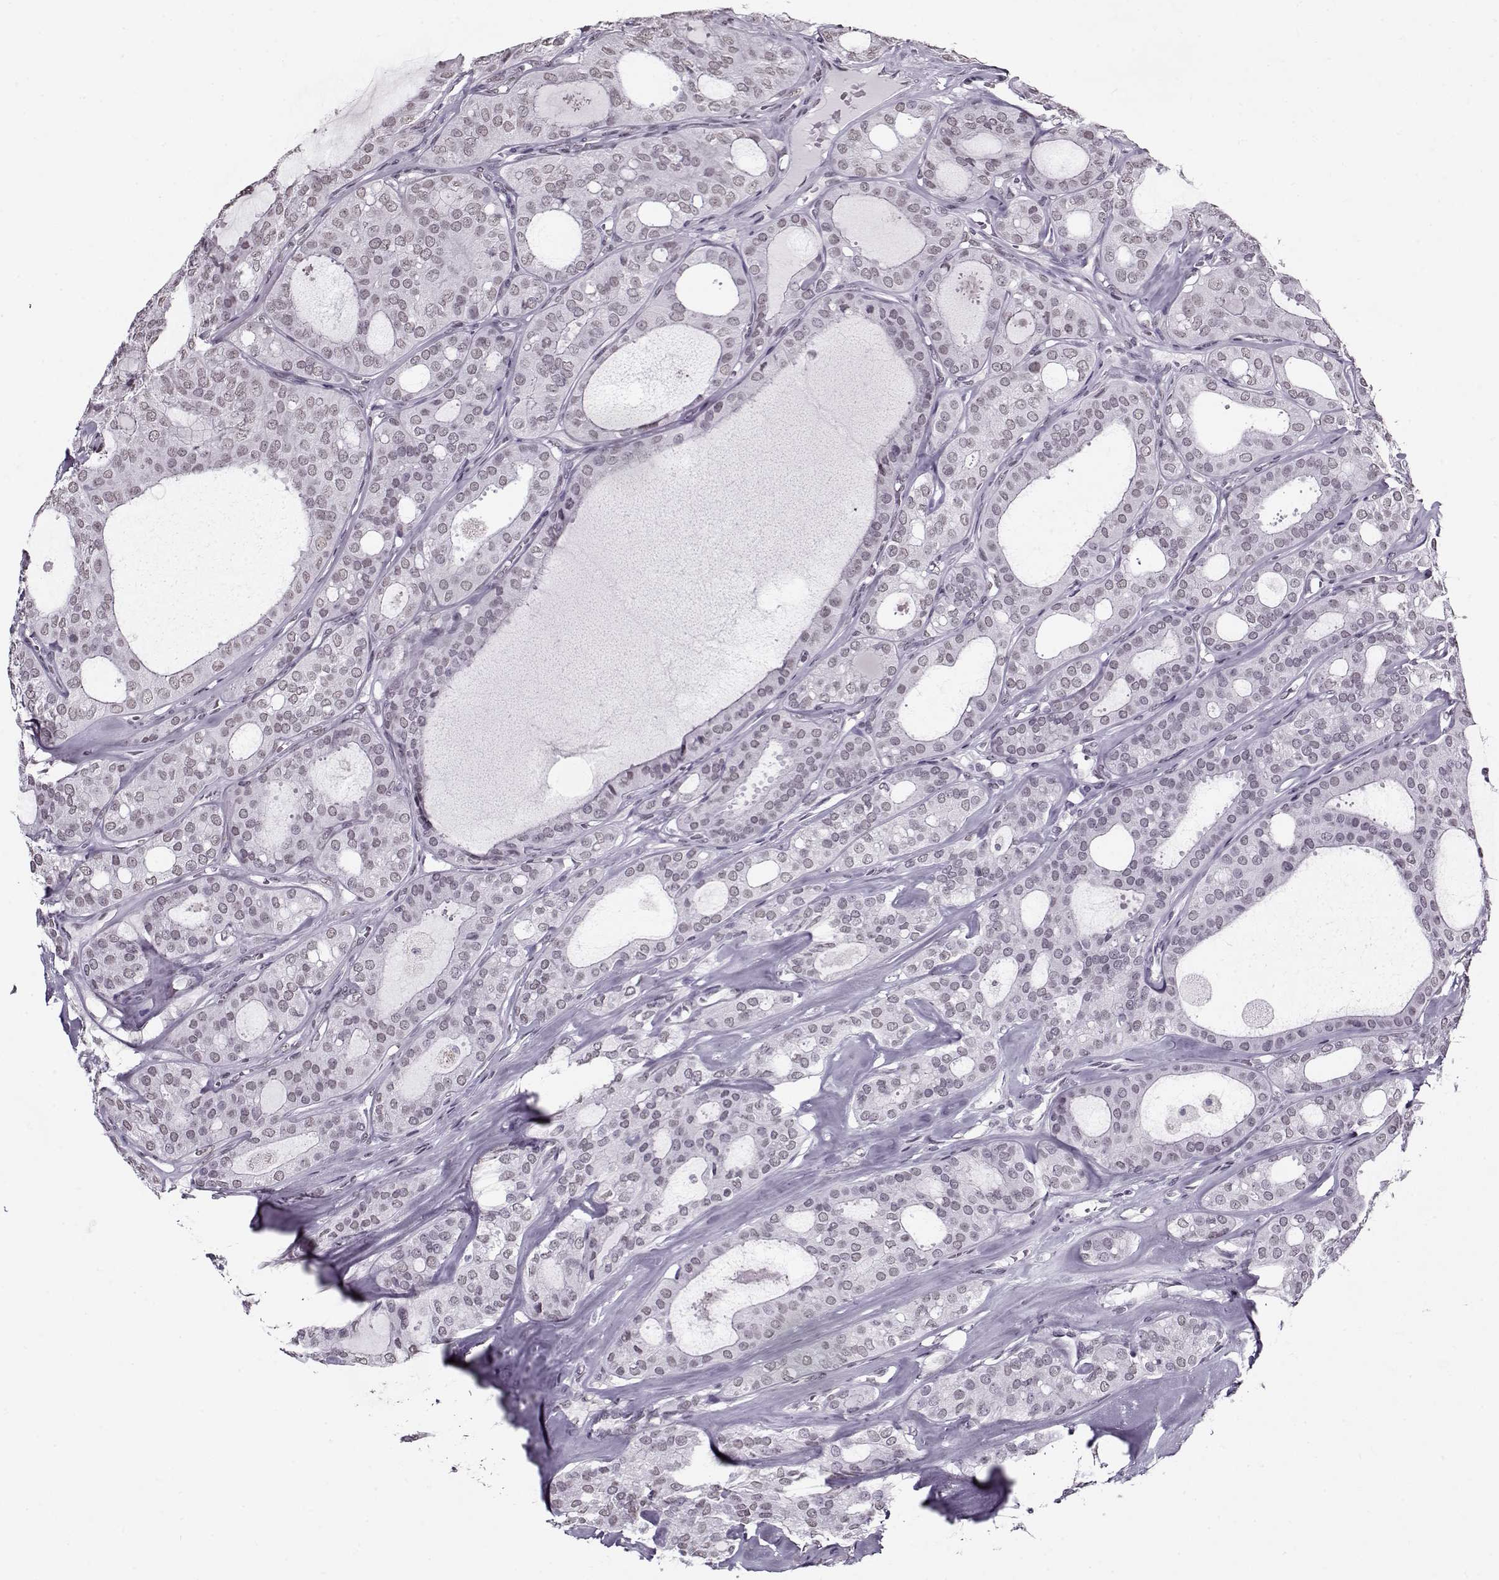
{"staining": {"intensity": "negative", "quantity": "none", "location": "none"}, "tissue": "thyroid cancer", "cell_type": "Tumor cells", "image_type": "cancer", "snomed": [{"axis": "morphology", "description": "Follicular adenoma carcinoma, NOS"}, {"axis": "topography", "description": "Thyroid gland"}], "caption": "Immunohistochemical staining of human follicular adenoma carcinoma (thyroid) demonstrates no significant positivity in tumor cells.", "gene": "PRMT8", "patient": {"sex": "male", "age": 75}}